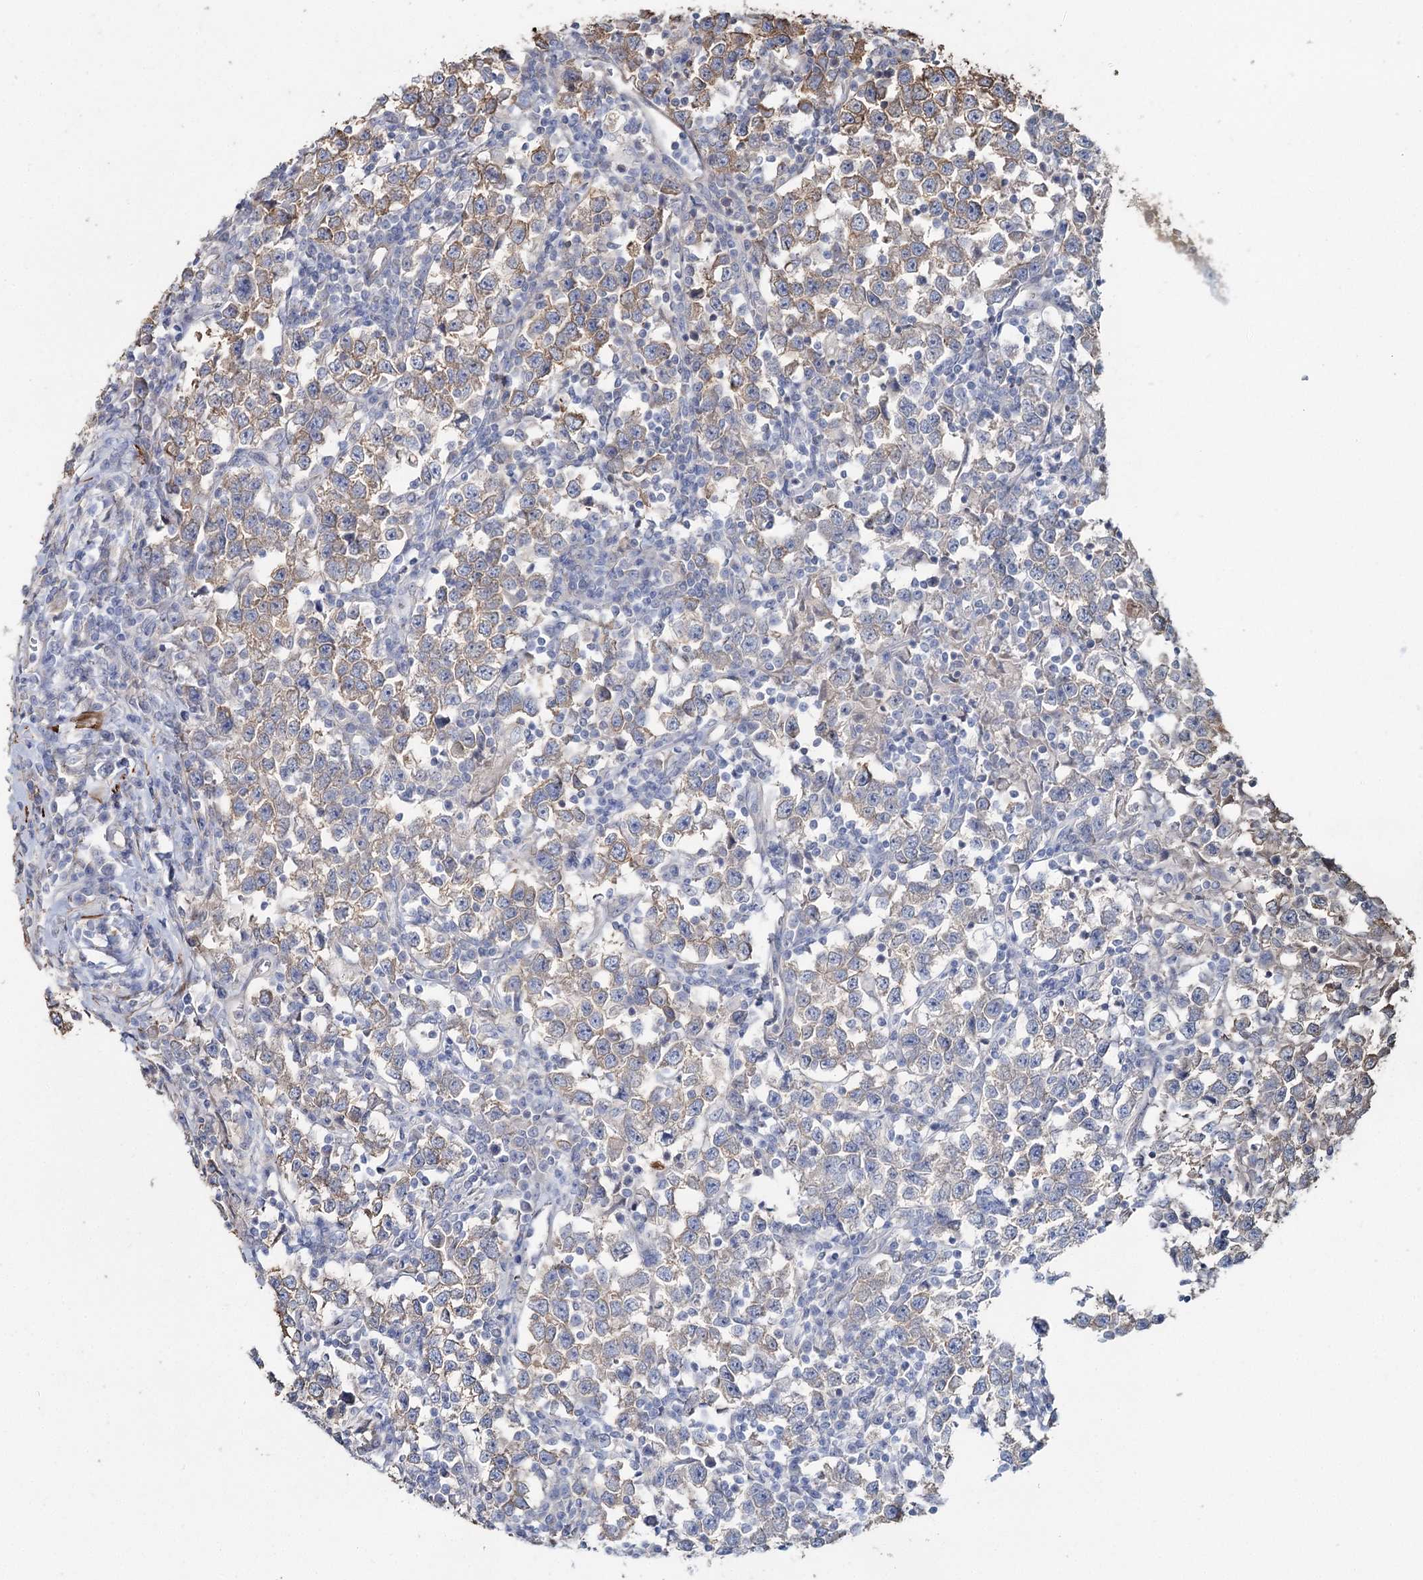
{"staining": {"intensity": "moderate", "quantity": ">75%", "location": "cytoplasmic/membranous"}, "tissue": "testis cancer", "cell_type": "Tumor cells", "image_type": "cancer", "snomed": [{"axis": "morphology", "description": "Normal tissue, NOS"}, {"axis": "morphology", "description": "Seminoma, NOS"}, {"axis": "topography", "description": "Testis"}], "caption": "Protein staining of seminoma (testis) tissue reveals moderate cytoplasmic/membranous staining in approximately >75% of tumor cells.", "gene": "SUMF1", "patient": {"sex": "male", "age": 43}}